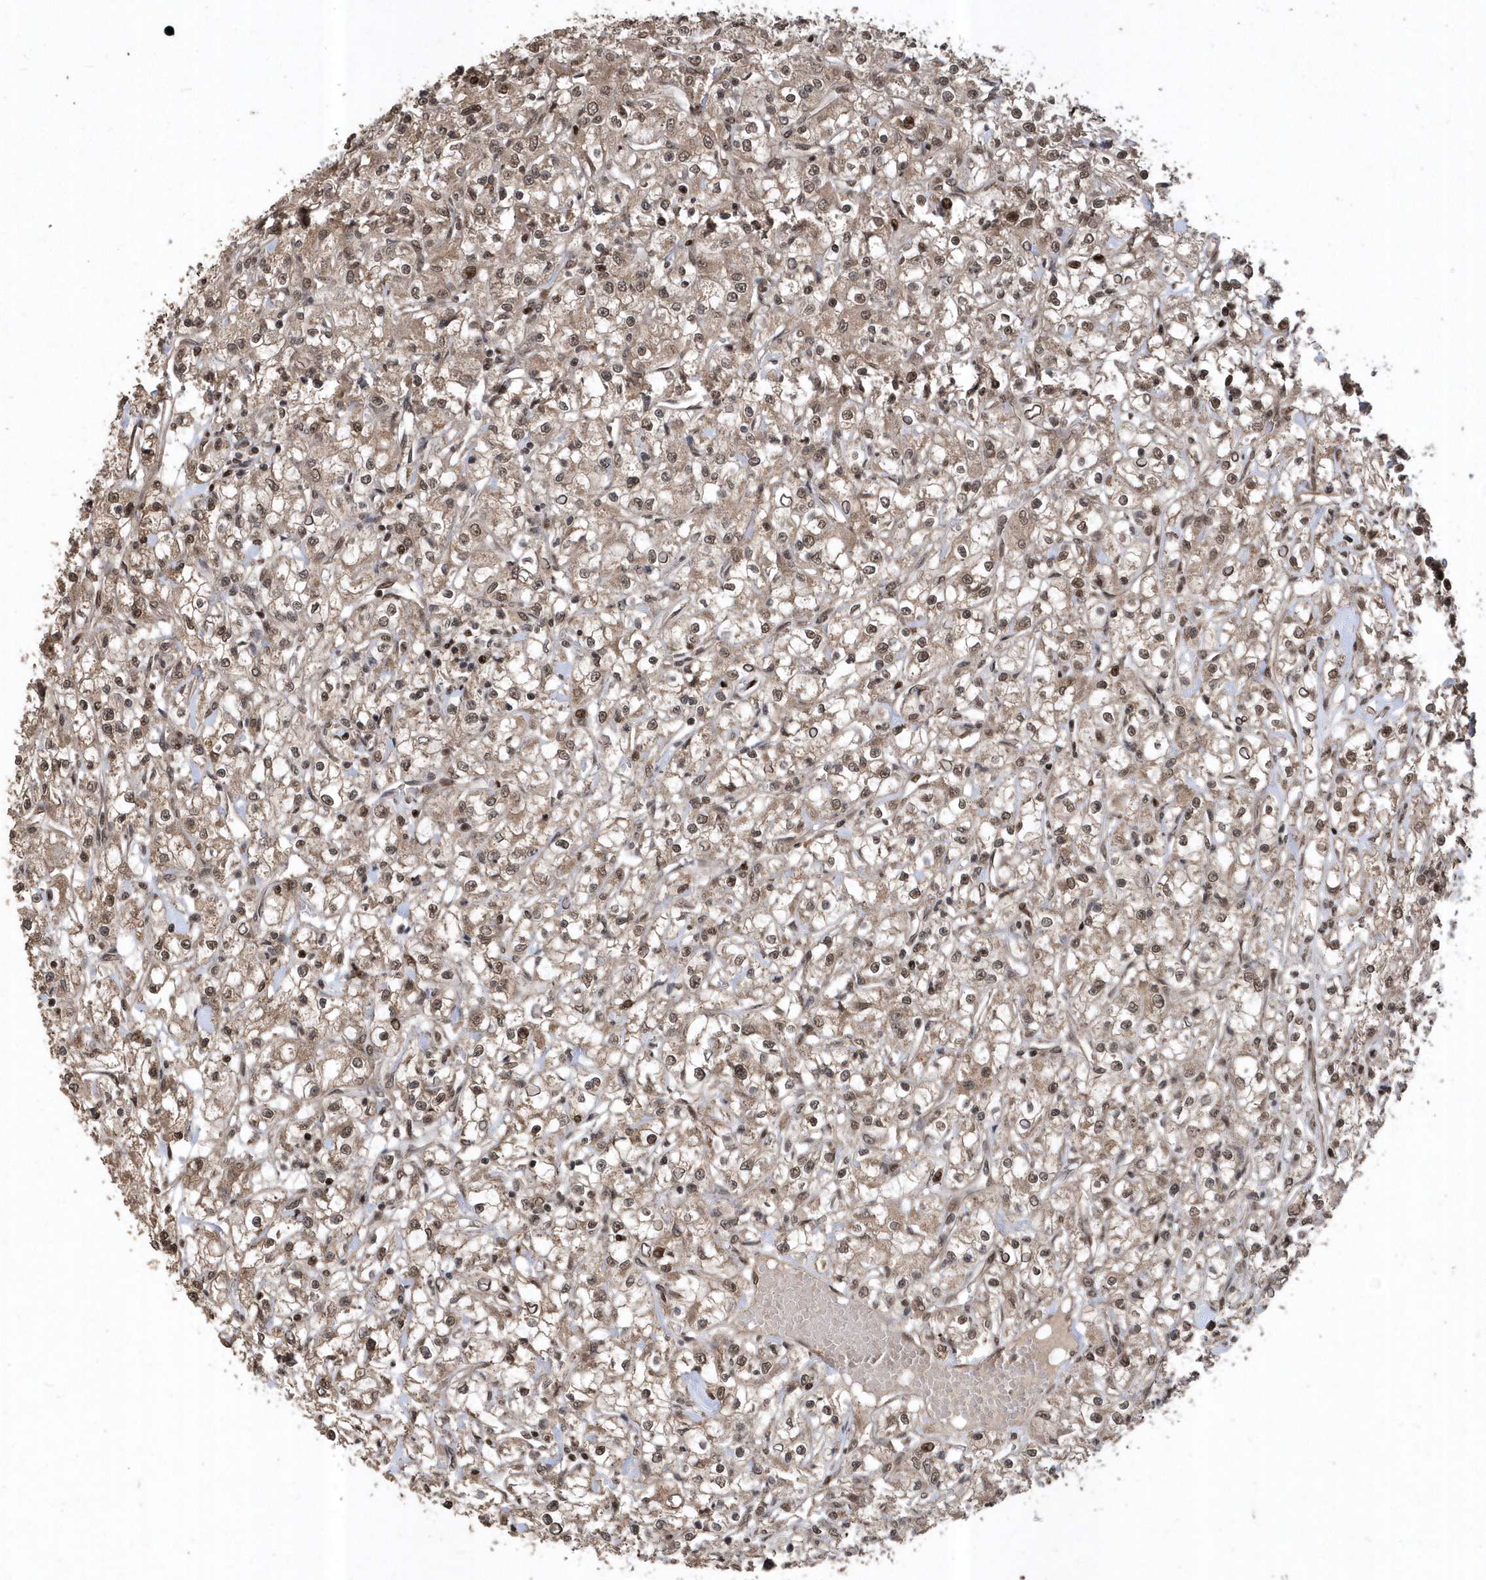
{"staining": {"intensity": "moderate", "quantity": "25%-75%", "location": "cytoplasmic/membranous,nuclear"}, "tissue": "renal cancer", "cell_type": "Tumor cells", "image_type": "cancer", "snomed": [{"axis": "morphology", "description": "Adenocarcinoma, NOS"}, {"axis": "topography", "description": "Kidney"}], "caption": "A high-resolution histopathology image shows immunohistochemistry (IHC) staining of renal cancer, which exhibits moderate cytoplasmic/membranous and nuclear staining in about 25%-75% of tumor cells. (brown staining indicates protein expression, while blue staining denotes nuclei).", "gene": "INTS12", "patient": {"sex": "female", "age": 59}}